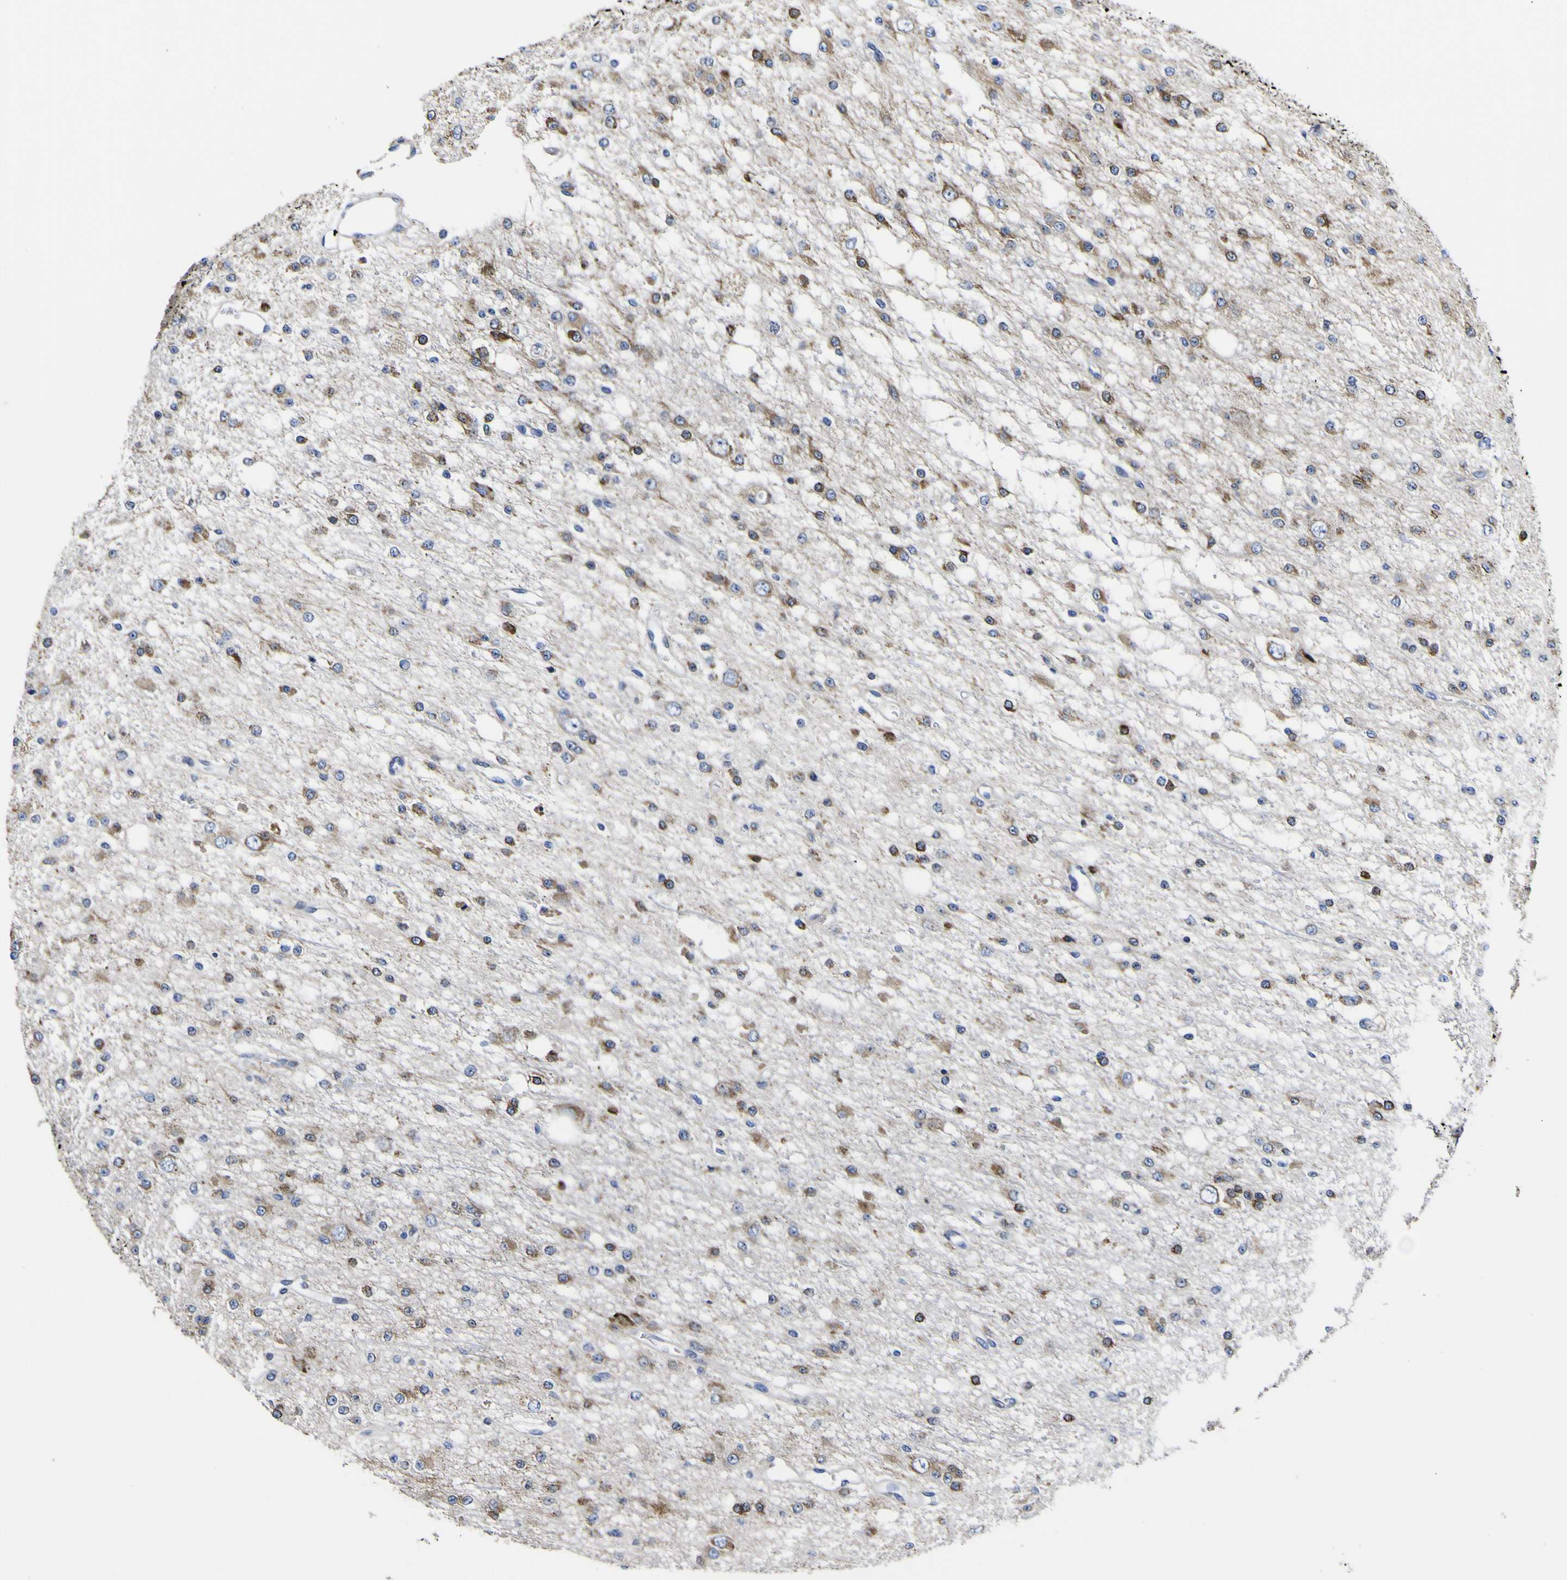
{"staining": {"intensity": "moderate", "quantity": ">75%", "location": "cytoplasmic/membranous"}, "tissue": "glioma", "cell_type": "Tumor cells", "image_type": "cancer", "snomed": [{"axis": "morphology", "description": "Glioma, malignant, Low grade"}, {"axis": "topography", "description": "Brain"}], "caption": "Immunohistochemical staining of glioma demonstrates medium levels of moderate cytoplasmic/membranous protein positivity in about >75% of tumor cells. The protein is stained brown, and the nuclei are stained in blue (DAB (3,3'-diaminobenzidine) IHC with brightfield microscopy, high magnification).", "gene": "SCD", "patient": {"sex": "male", "age": 38}}